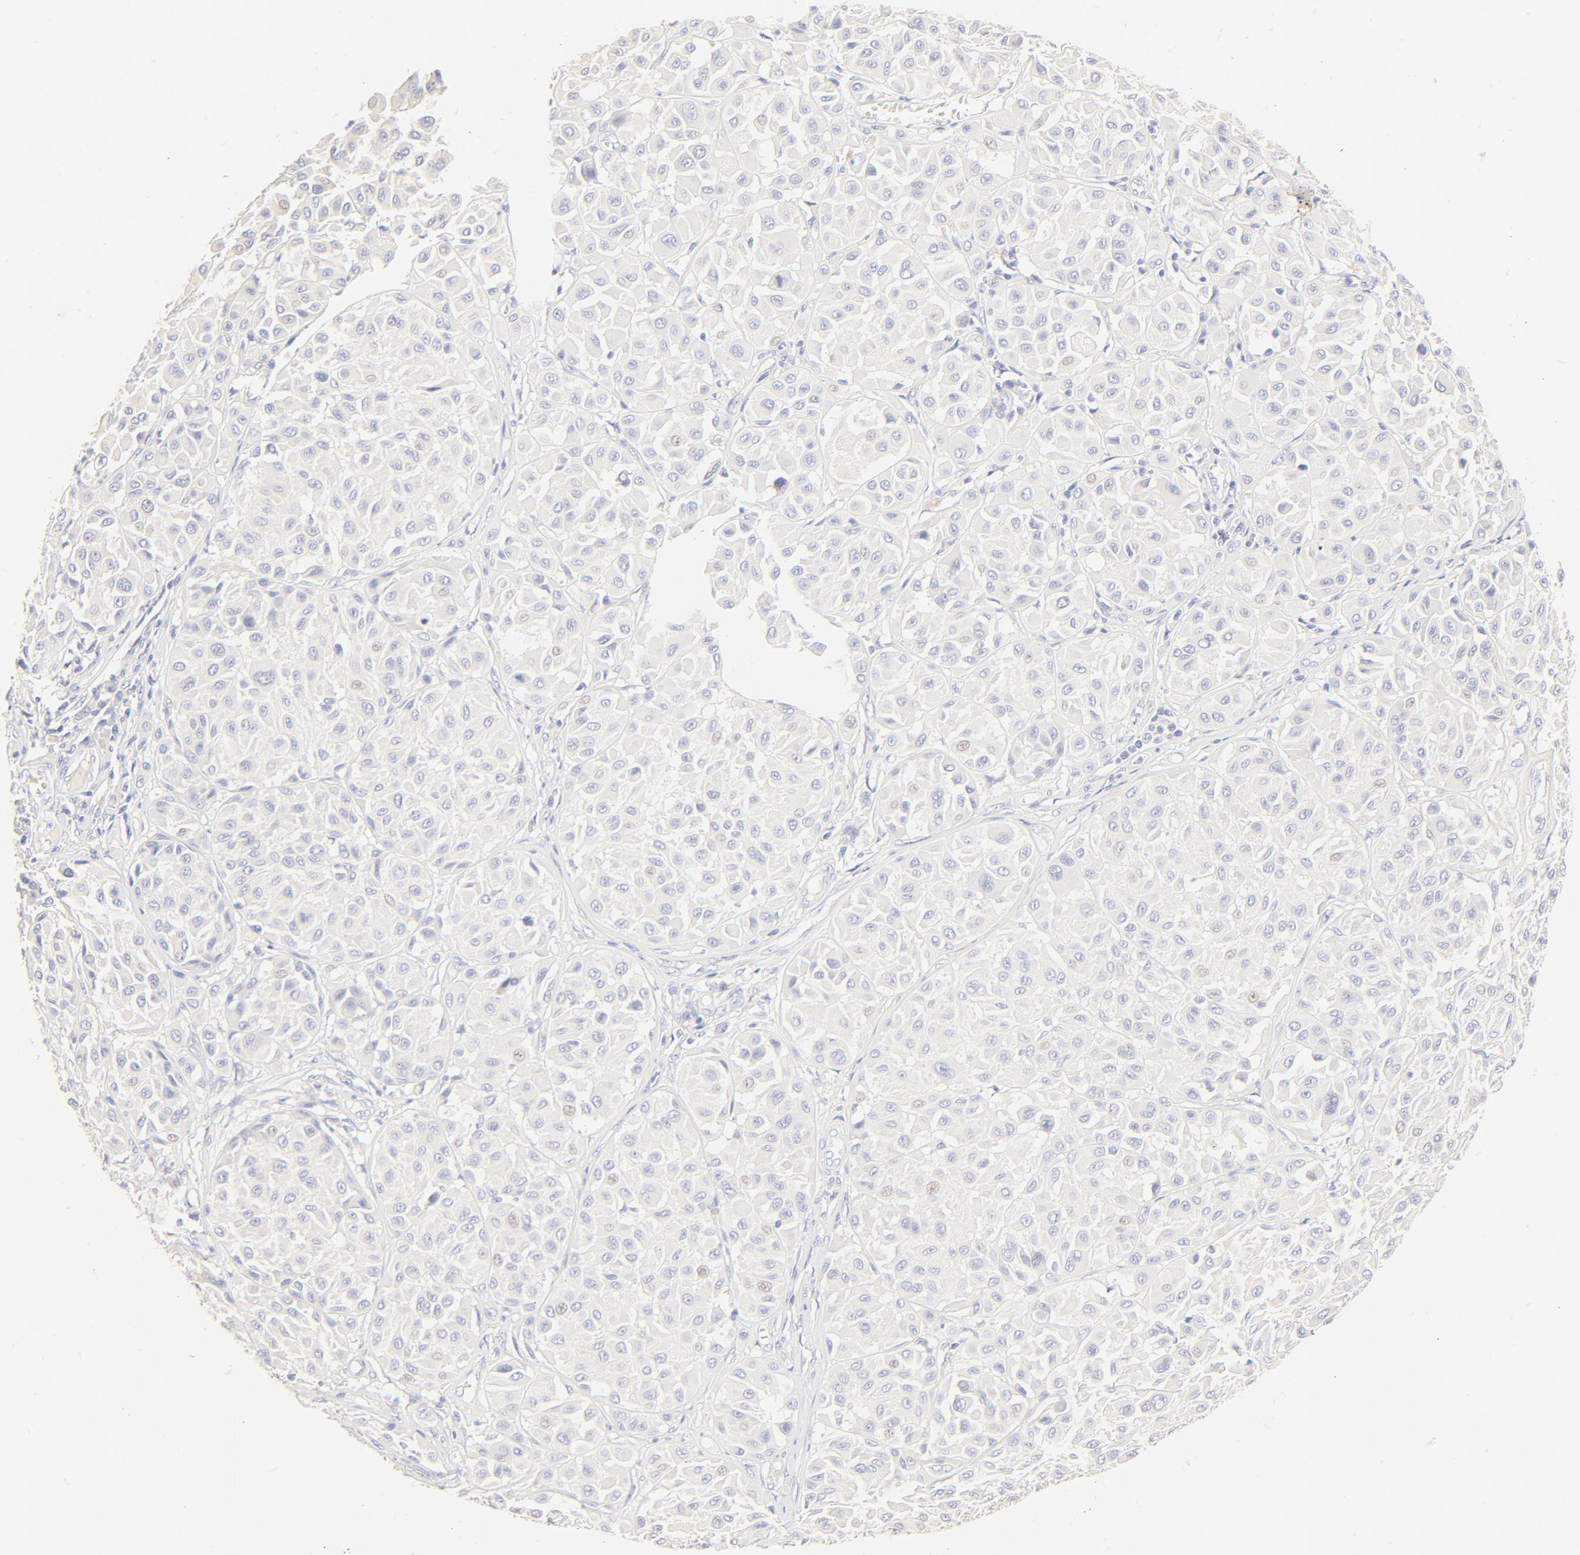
{"staining": {"intensity": "negative", "quantity": "none", "location": "none"}, "tissue": "melanoma", "cell_type": "Tumor cells", "image_type": "cancer", "snomed": [{"axis": "morphology", "description": "Malignant melanoma, Metastatic site"}, {"axis": "topography", "description": "Soft tissue"}], "caption": "Tumor cells show no significant protein expression in melanoma. Brightfield microscopy of IHC stained with DAB (brown) and hematoxylin (blue), captured at high magnification.", "gene": "FCGBP", "patient": {"sex": "male", "age": 41}}